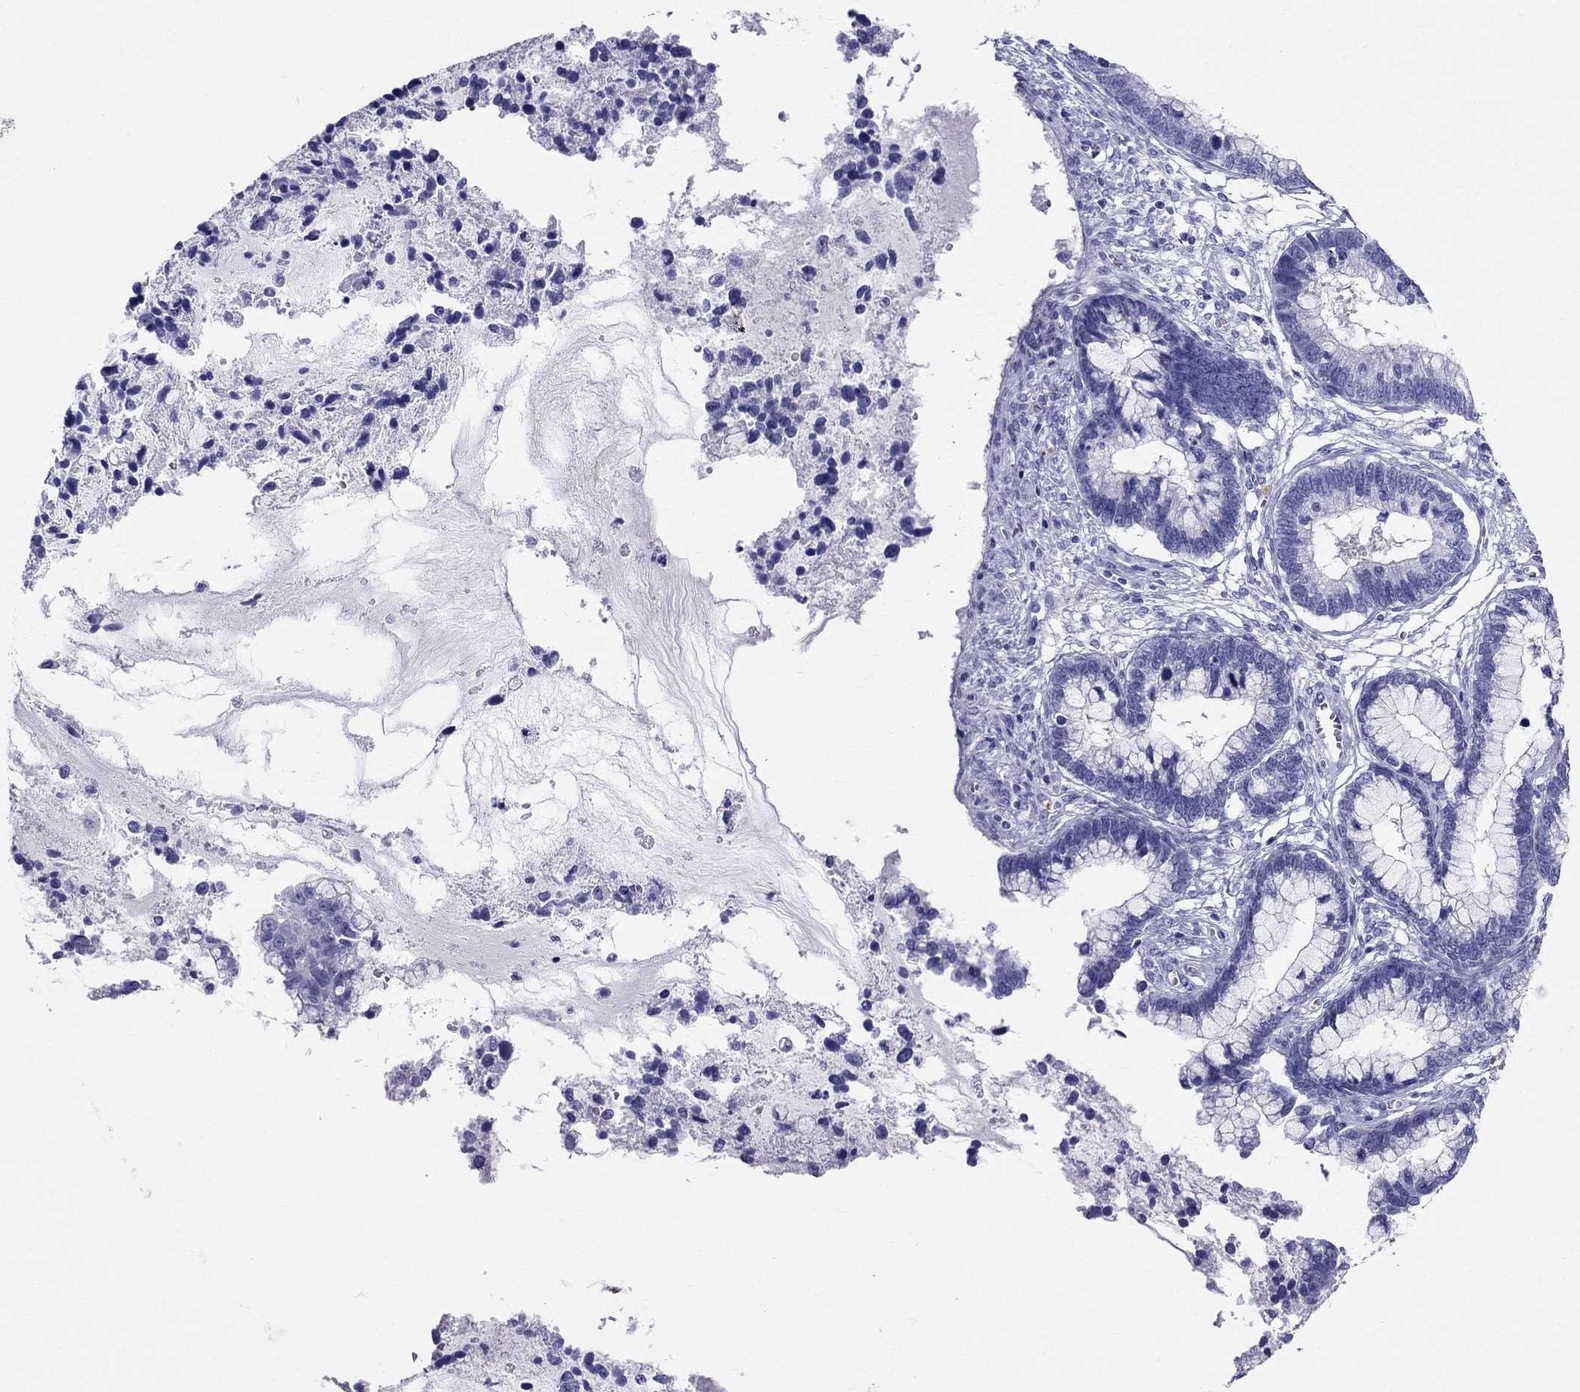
{"staining": {"intensity": "negative", "quantity": "none", "location": "none"}, "tissue": "cervical cancer", "cell_type": "Tumor cells", "image_type": "cancer", "snomed": [{"axis": "morphology", "description": "Adenocarcinoma, NOS"}, {"axis": "topography", "description": "Cervix"}], "caption": "IHC image of cervical adenocarcinoma stained for a protein (brown), which demonstrates no positivity in tumor cells.", "gene": "DNAAF6", "patient": {"sex": "female", "age": 44}}